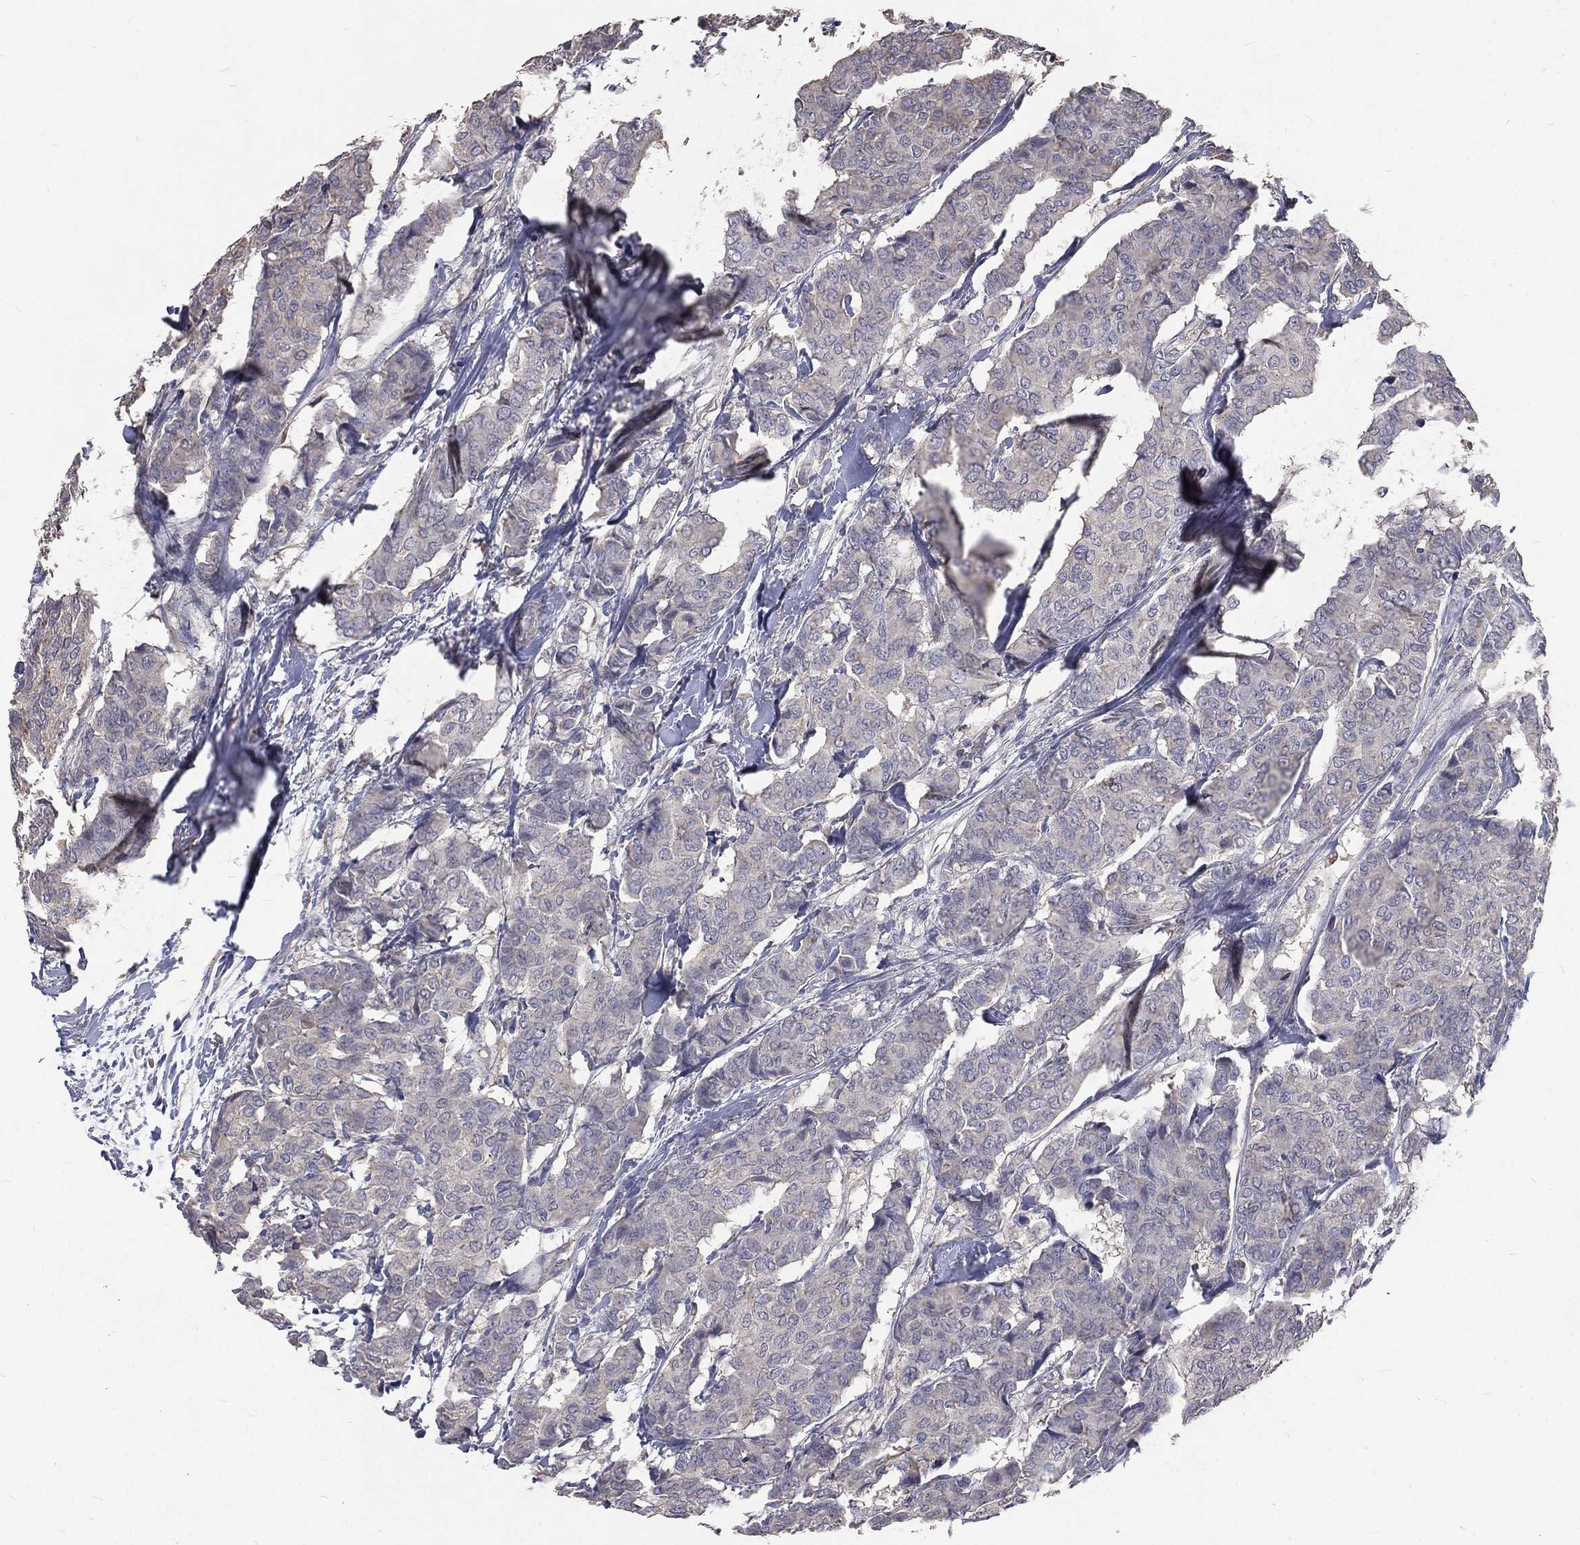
{"staining": {"intensity": "negative", "quantity": "none", "location": "none"}, "tissue": "breast cancer", "cell_type": "Tumor cells", "image_type": "cancer", "snomed": [{"axis": "morphology", "description": "Duct carcinoma"}, {"axis": "topography", "description": "Breast"}], "caption": "There is no significant positivity in tumor cells of breast cancer (infiltrating ductal carcinoma). (DAB (3,3'-diaminobenzidine) immunohistochemistry, high magnification).", "gene": "CROCC", "patient": {"sex": "female", "age": 75}}